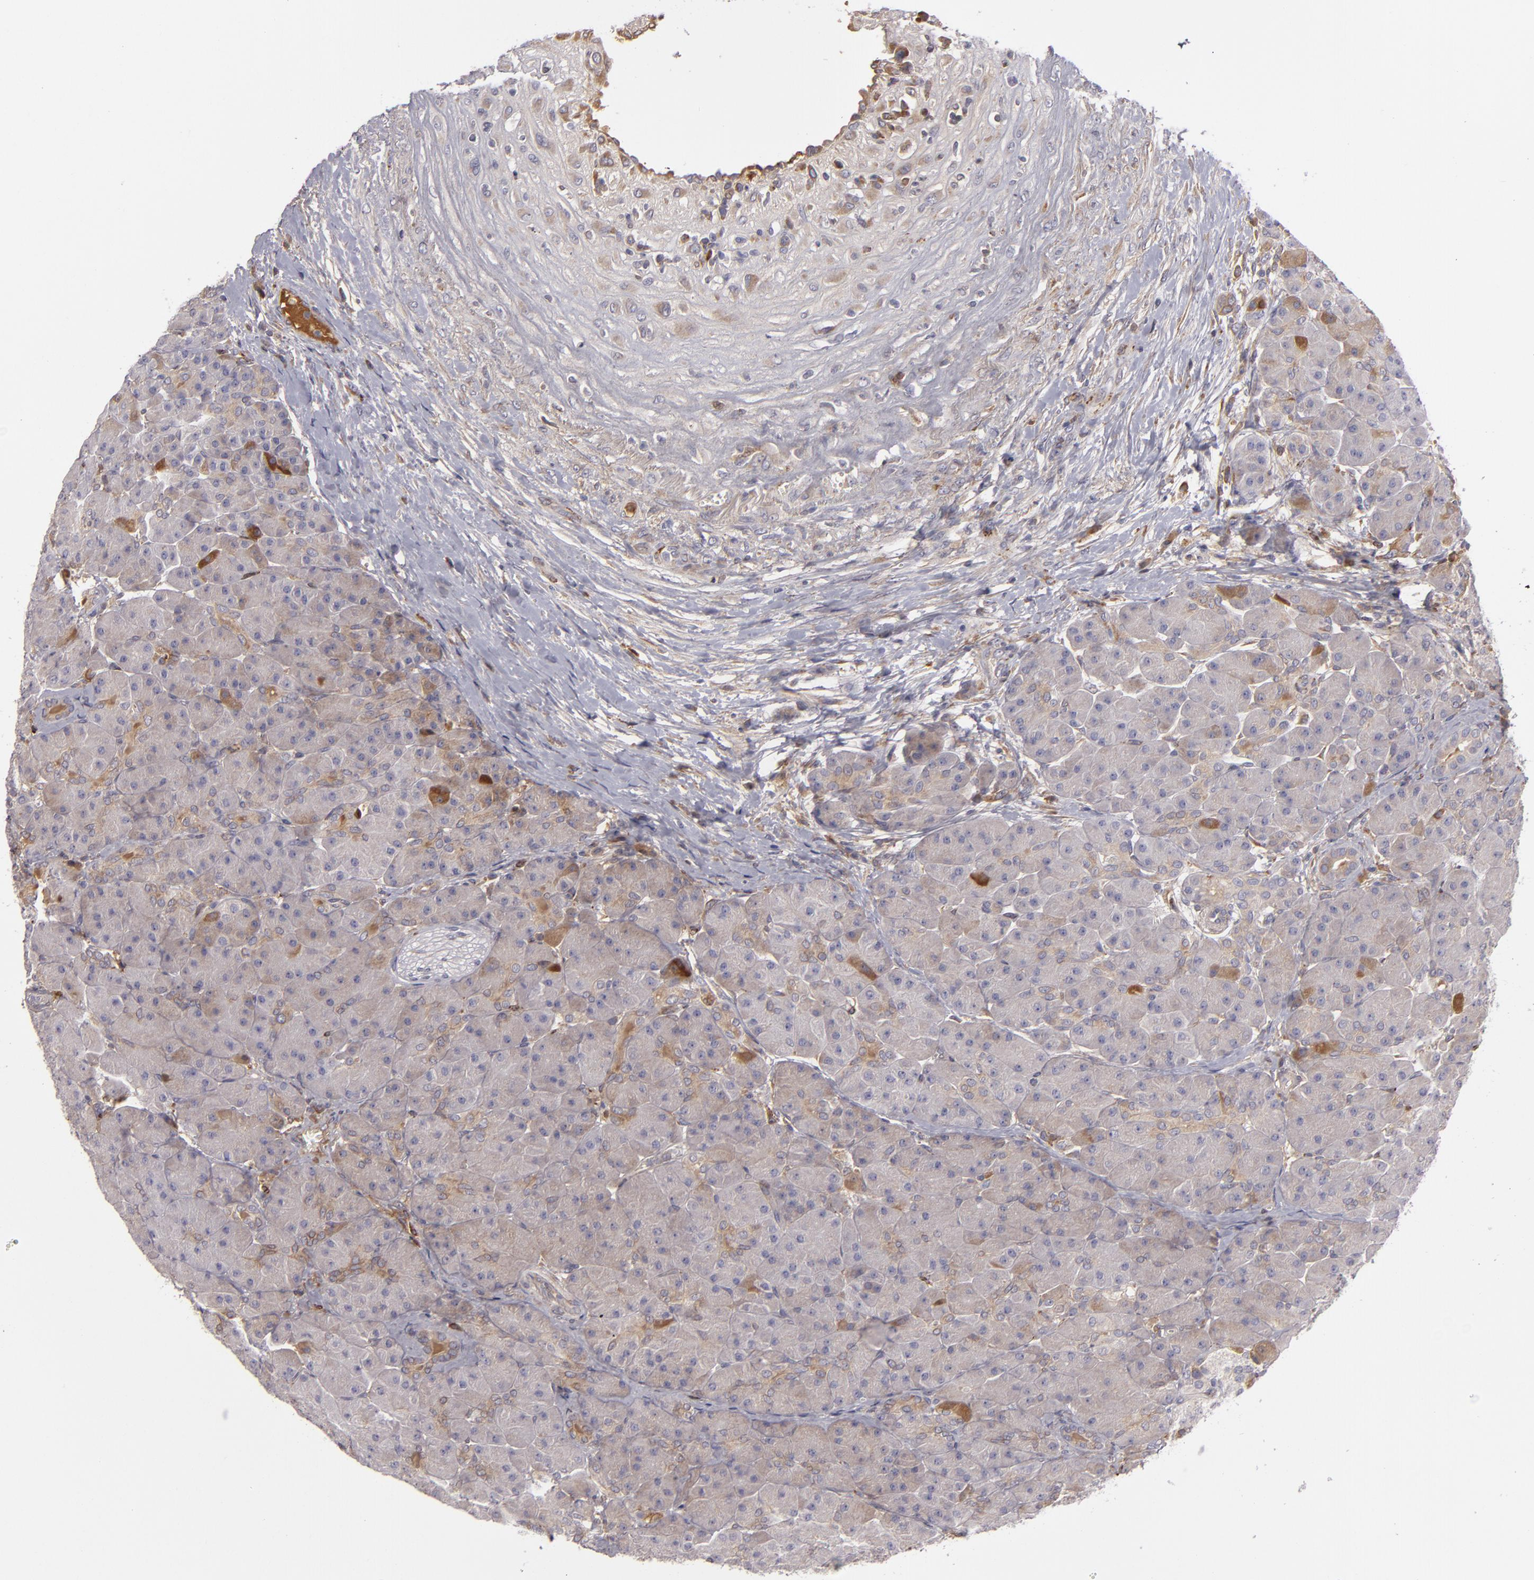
{"staining": {"intensity": "weak", "quantity": "25%-75%", "location": "cytoplasmic/membranous"}, "tissue": "pancreas", "cell_type": "Exocrine glandular cells", "image_type": "normal", "snomed": [{"axis": "morphology", "description": "Normal tissue, NOS"}, {"axis": "topography", "description": "Pancreas"}], "caption": "IHC micrograph of benign pancreas: pancreas stained using immunohistochemistry (IHC) demonstrates low levels of weak protein expression localized specifically in the cytoplasmic/membranous of exocrine glandular cells, appearing as a cytoplasmic/membranous brown color.", "gene": "CFB", "patient": {"sex": "male", "age": 66}}